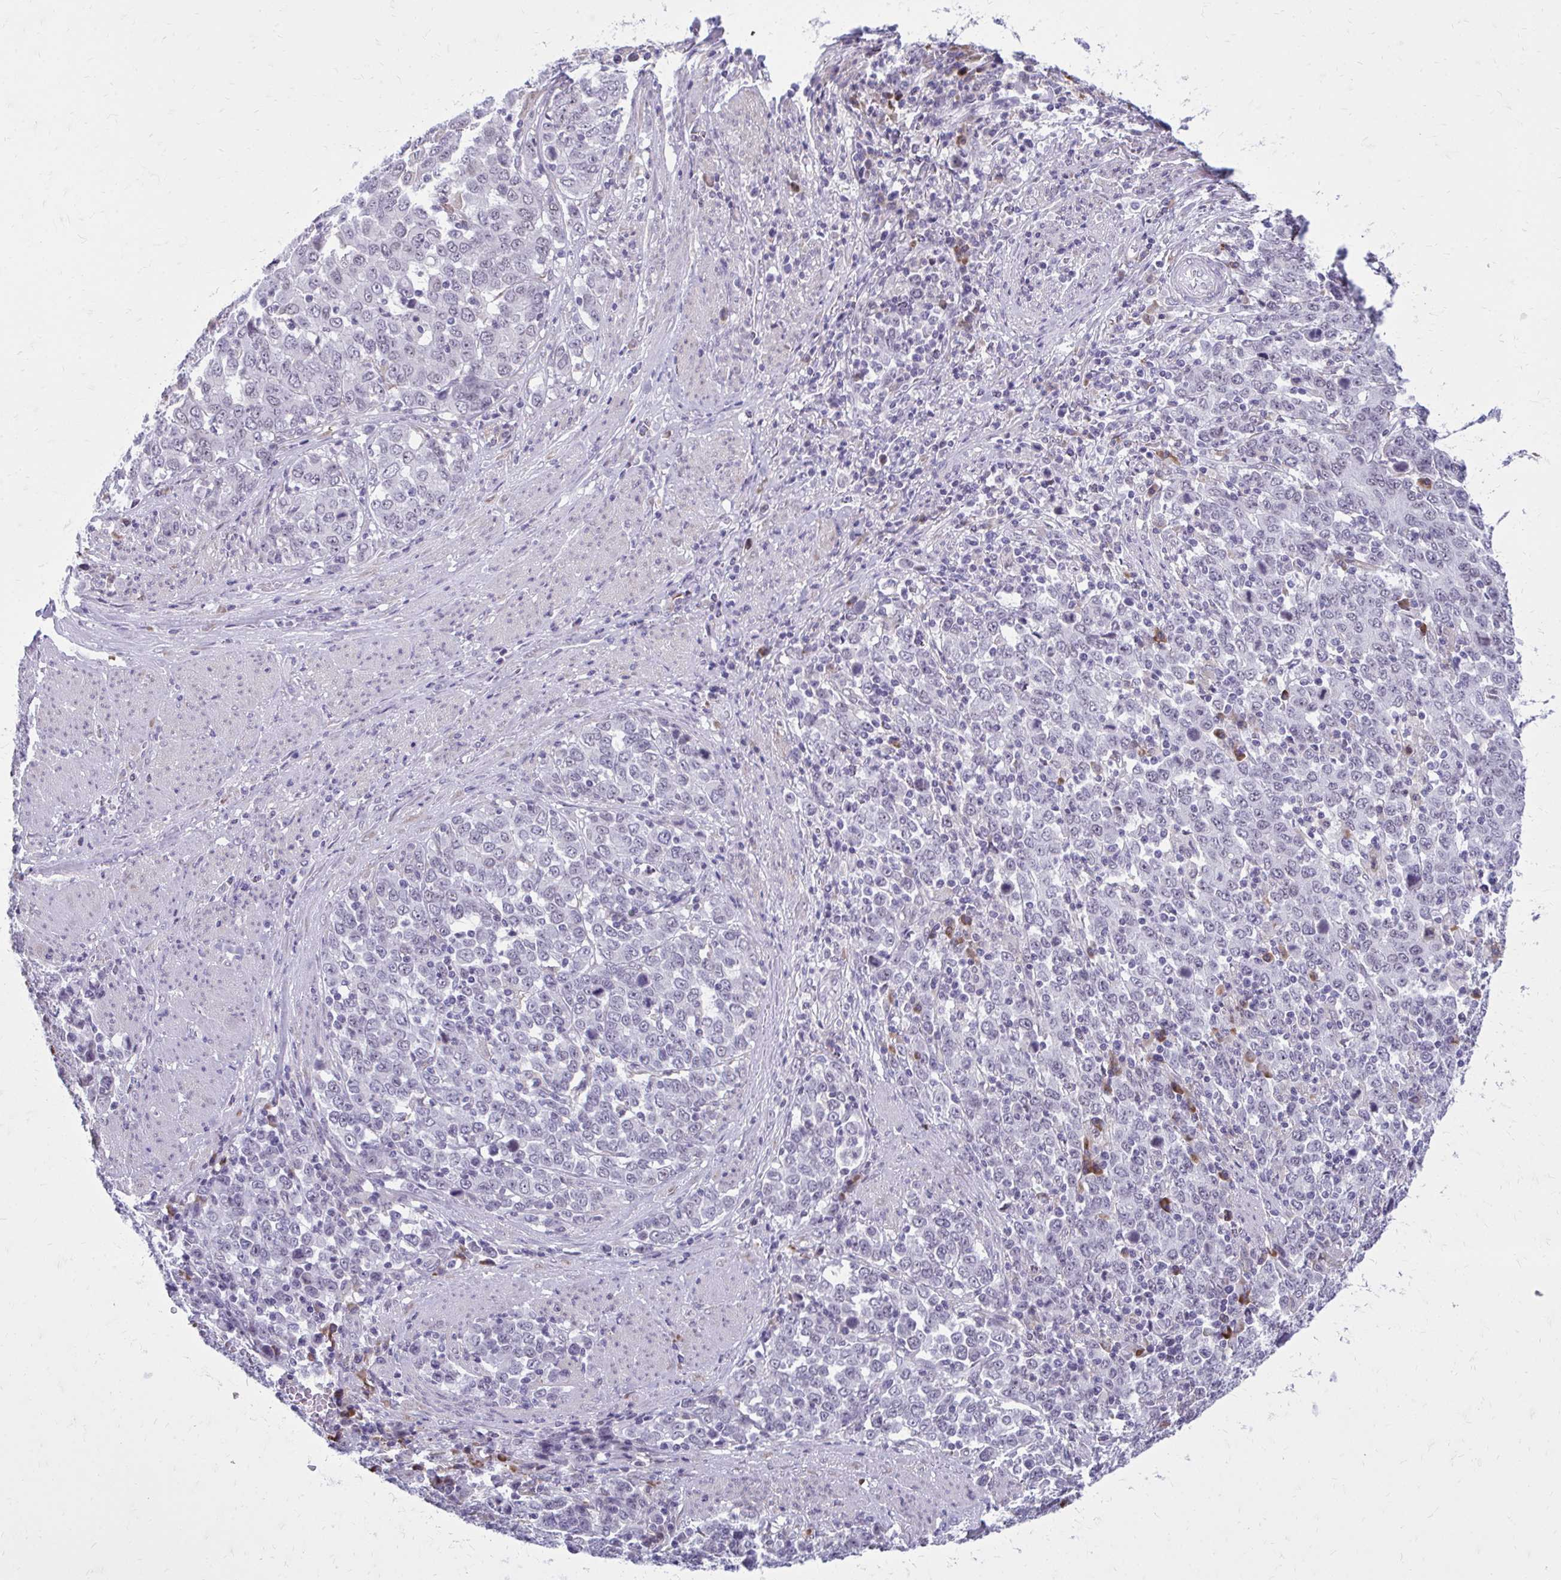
{"staining": {"intensity": "negative", "quantity": "none", "location": "none"}, "tissue": "stomach cancer", "cell_type": "Tumor cells", "image_type": "cancer", "snomed": [{"axis": "morphology", "description": "Adenocarcinoma, NOS"}, {"axis": "topography", "description": "Stomach, upper"}], "caption": "High magnification brightfield microscopy of stomach cancer stained with DAB (brown) and counterstained with hematoxylin (blue): tumor cells show no significant staining.", "gene": "PROSER1", "patient": {"sex": "male", "age": 69}}